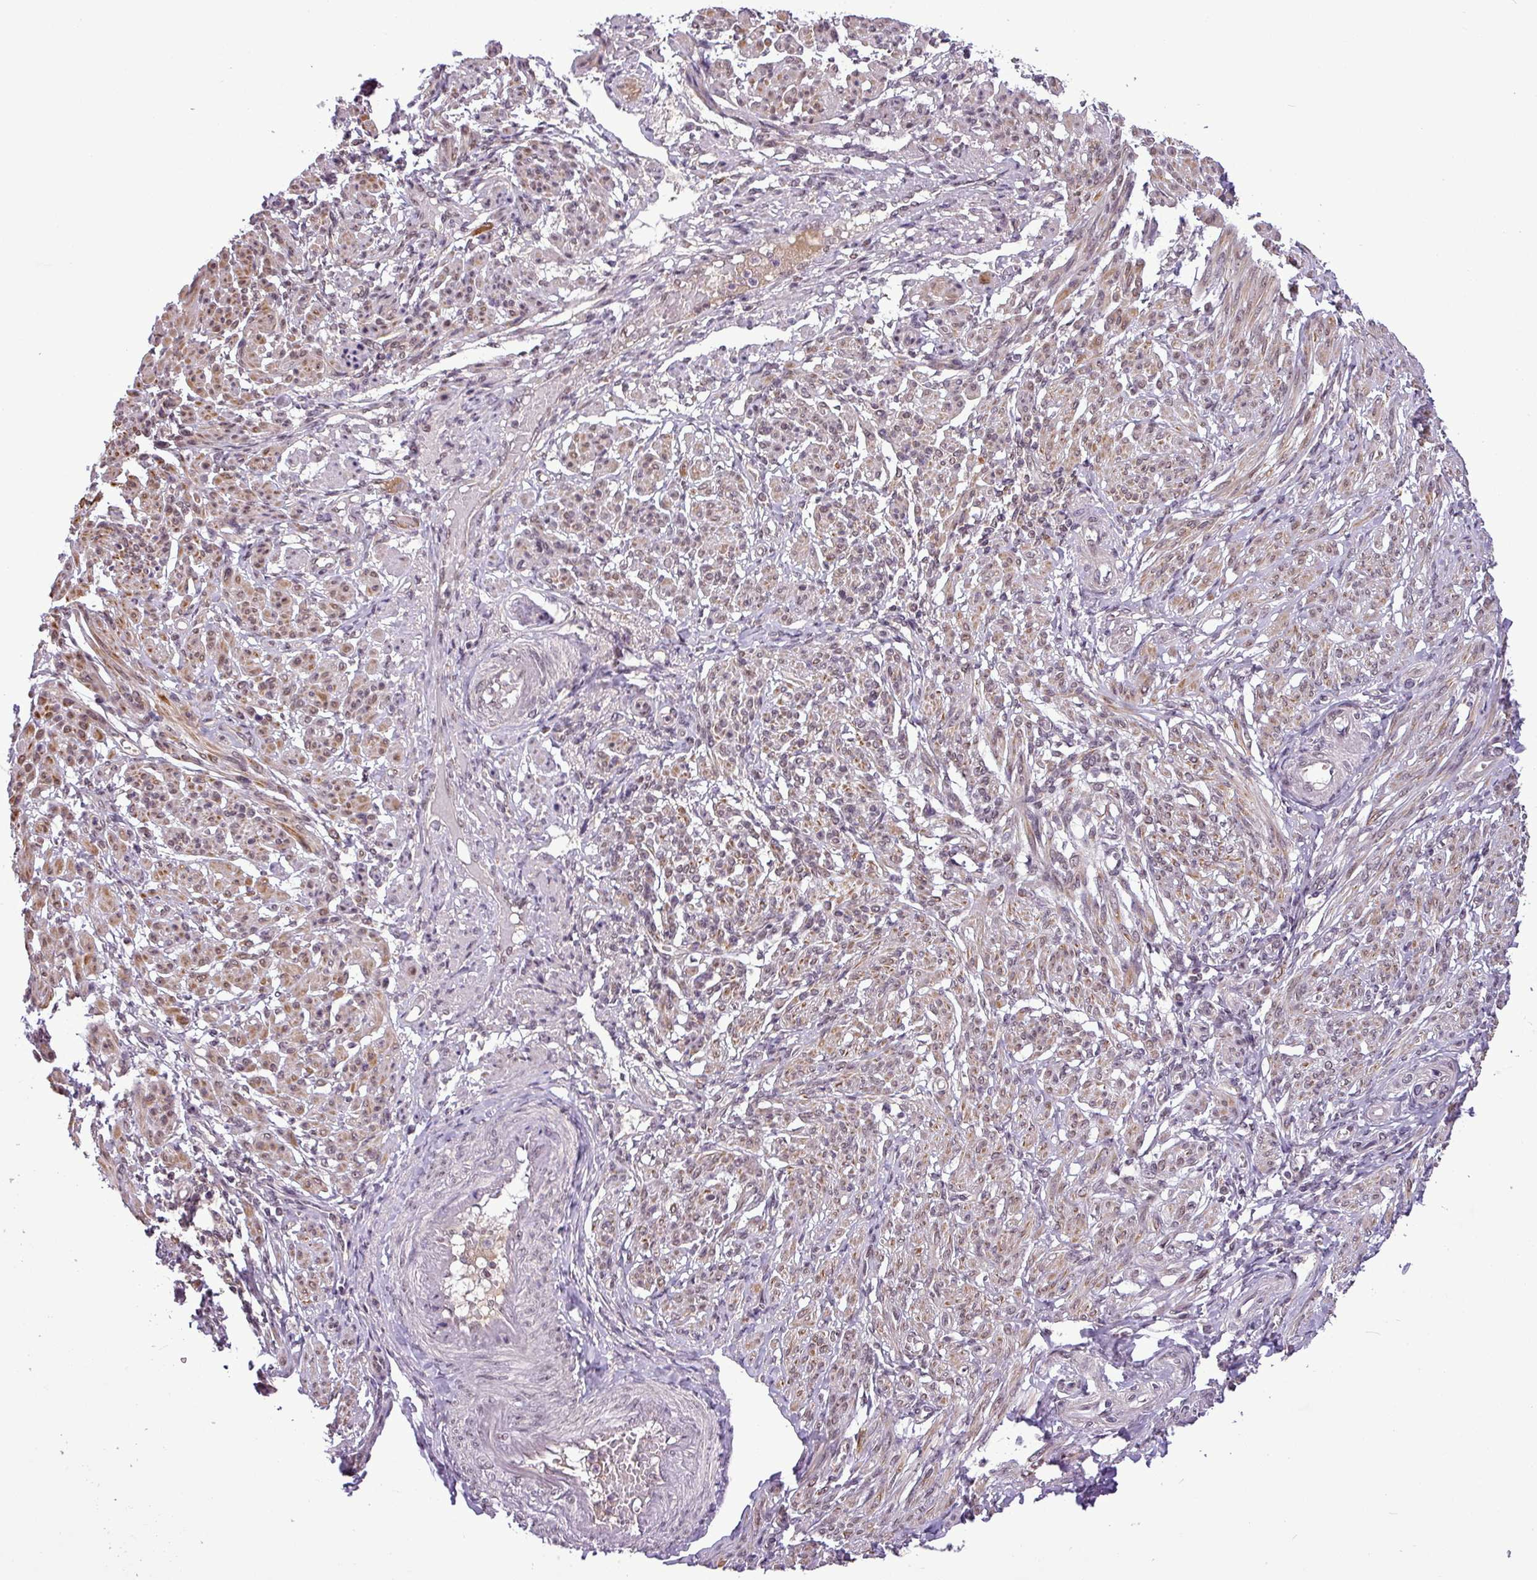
{"staining": {"intensity": "moderate", "quantity": "25%-75%", "location": "cytoplasmic/membranous"}, "tissue": "smooth muscle", "cell_type": "Smooth muscle cells", "image_type": "normal", "snomed": [{"axis": "morphology", "description": "Normal tissue, NOS"}, {"axis": "topography", "description": "Smooth muscle"}], "caption": "Protein expression analysis of unremarkable smooth muscle exhibits moderate cytoplasmic/membranous positivity in approximately 25%-75% of smooth muscle cells.", "gene": "MFHAS1", "patient": {"sex": "female", "age": 39}}